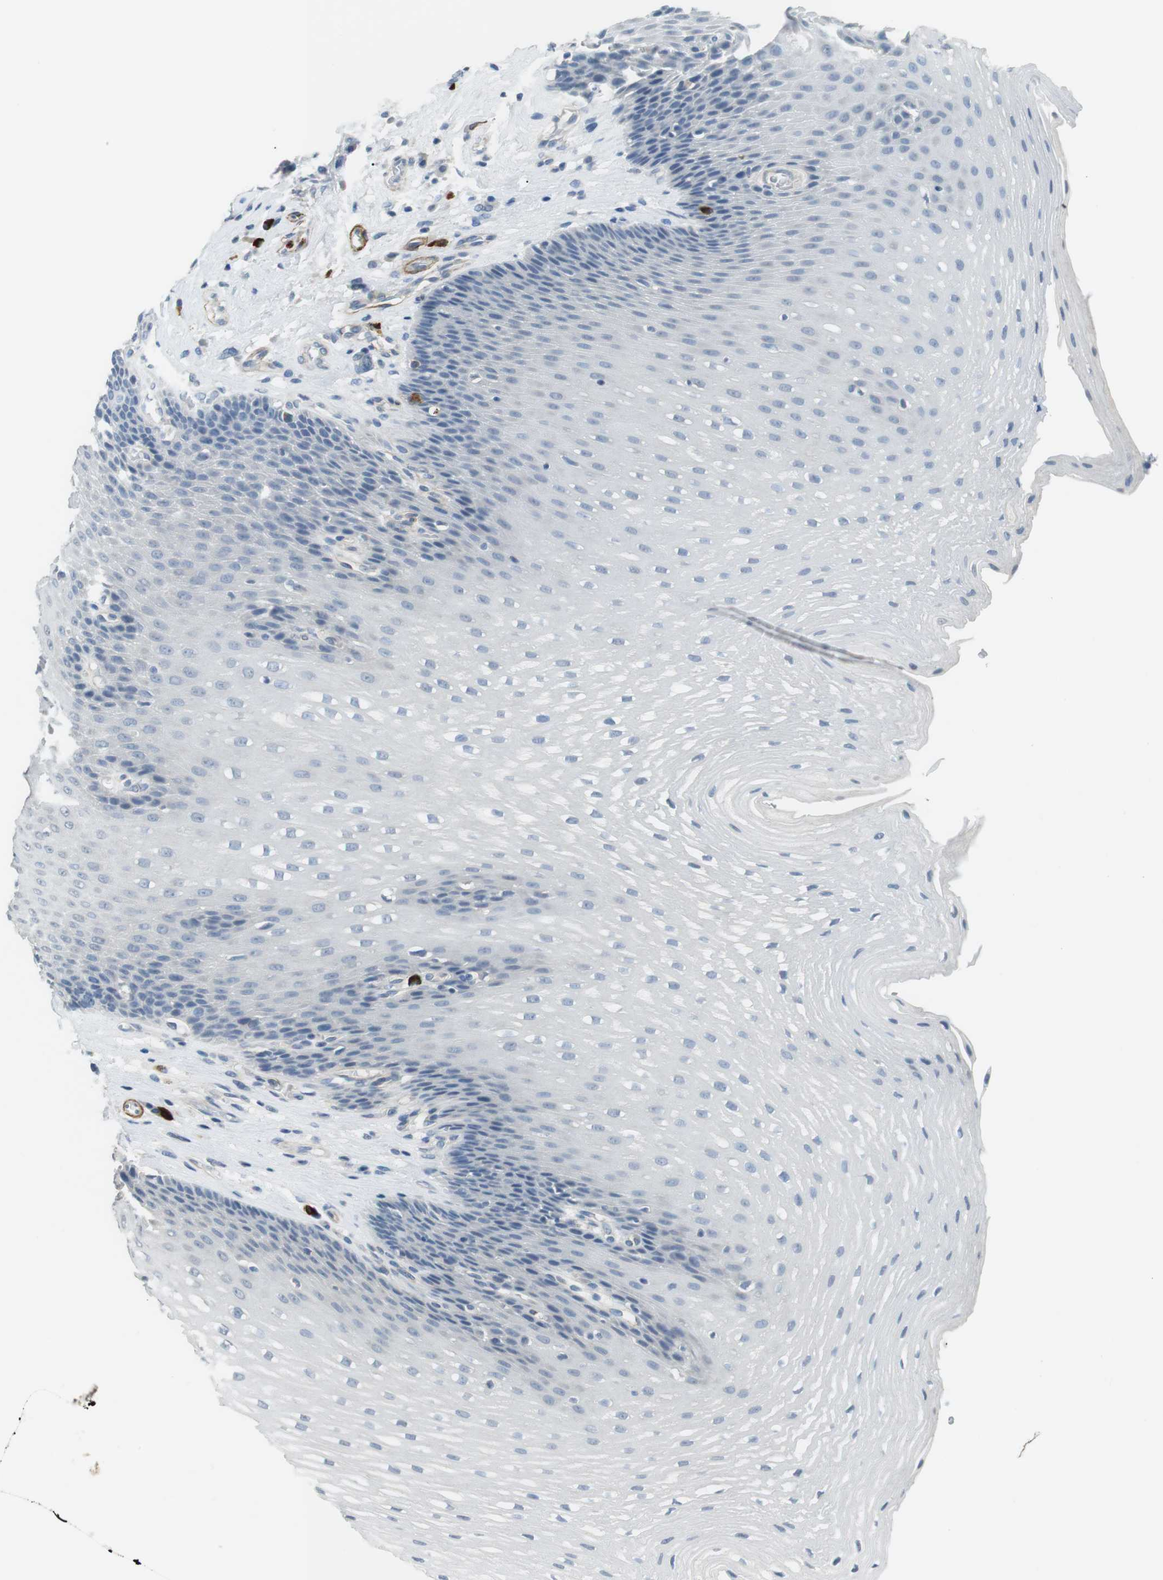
{"staining": {"intensity": "negative", "quantity": "none", "location": "none"}, "tissue": "esophagus", "cell_type": "Squamous epithelial cells", "image_type": "normal", "snomed": [{"axis": "morphology", "description": "Normal tissue, NOS"}, {"axis": "topography", "description": "Esophagus"}], "caption": "Protein analysis of unremarkable esophagus exhibits no significant expression in squamous epithelial cells.", "gene": "GZMM", "patient": {"sex": "male", "age": 48}}